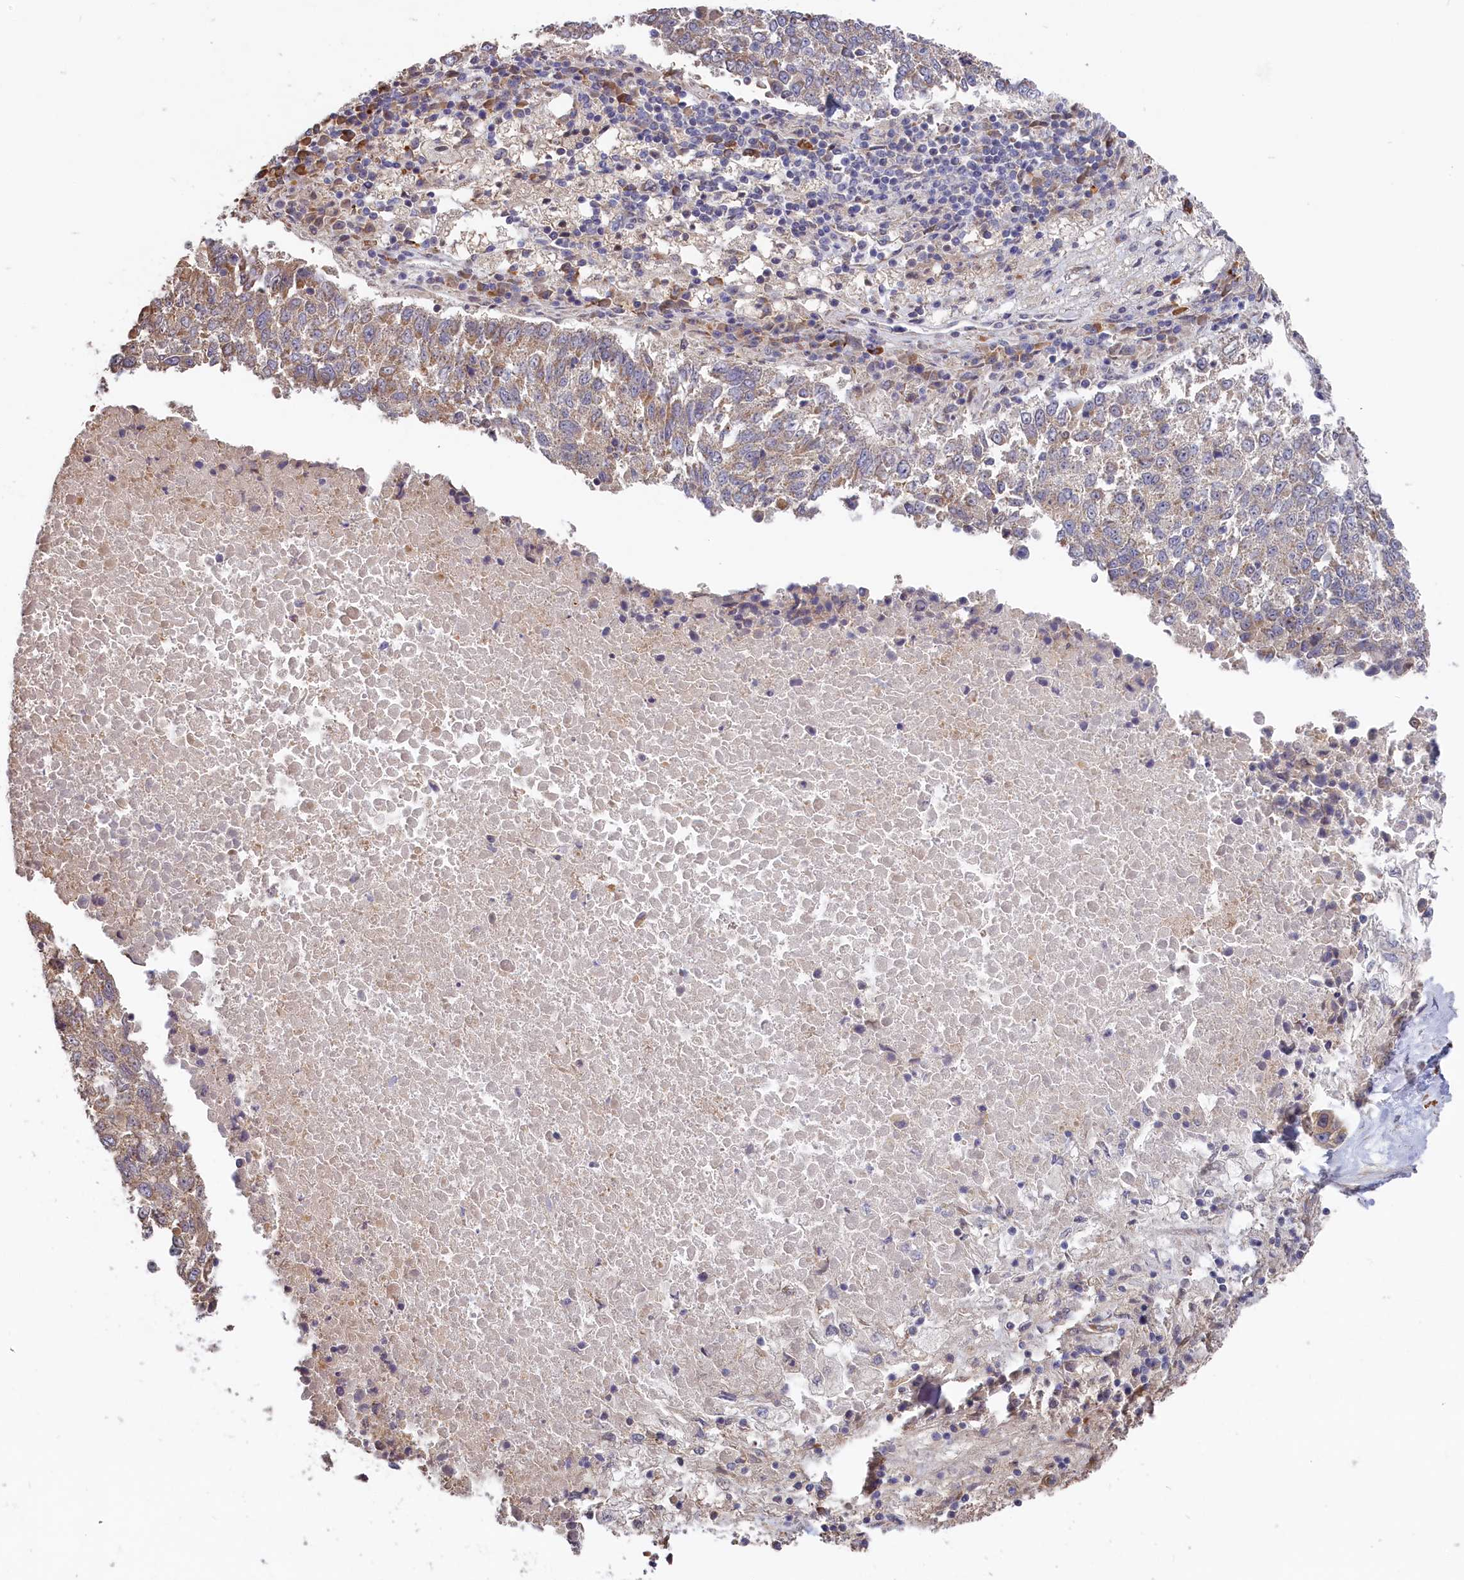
{"staining": {"intensity": "weak", "quantity": "25%-75%", "location": "cytoplasmic/membranous"}, "tissue": "lung cancer", "cell_type": "Tumor cells", "image_type": "cancer", "snomed": [{"axis": "morphology", "description": "Squamous cell carcinoma, NOS"}, {"axis": "topography", "description": "Lung"}], "caption": "An immunohistochemistry micrograph of tumor tissue is shown. Protein staining in brown highlights weak cytoplasmic/membranous positivity in lung cancer (squamous cell carcinoma) within tumor cells. The protein of interest is shown in brown color, while the nuclei are stained blue.", "gene": "CEP44", "patient": {"sex": "male", "age": 73}}